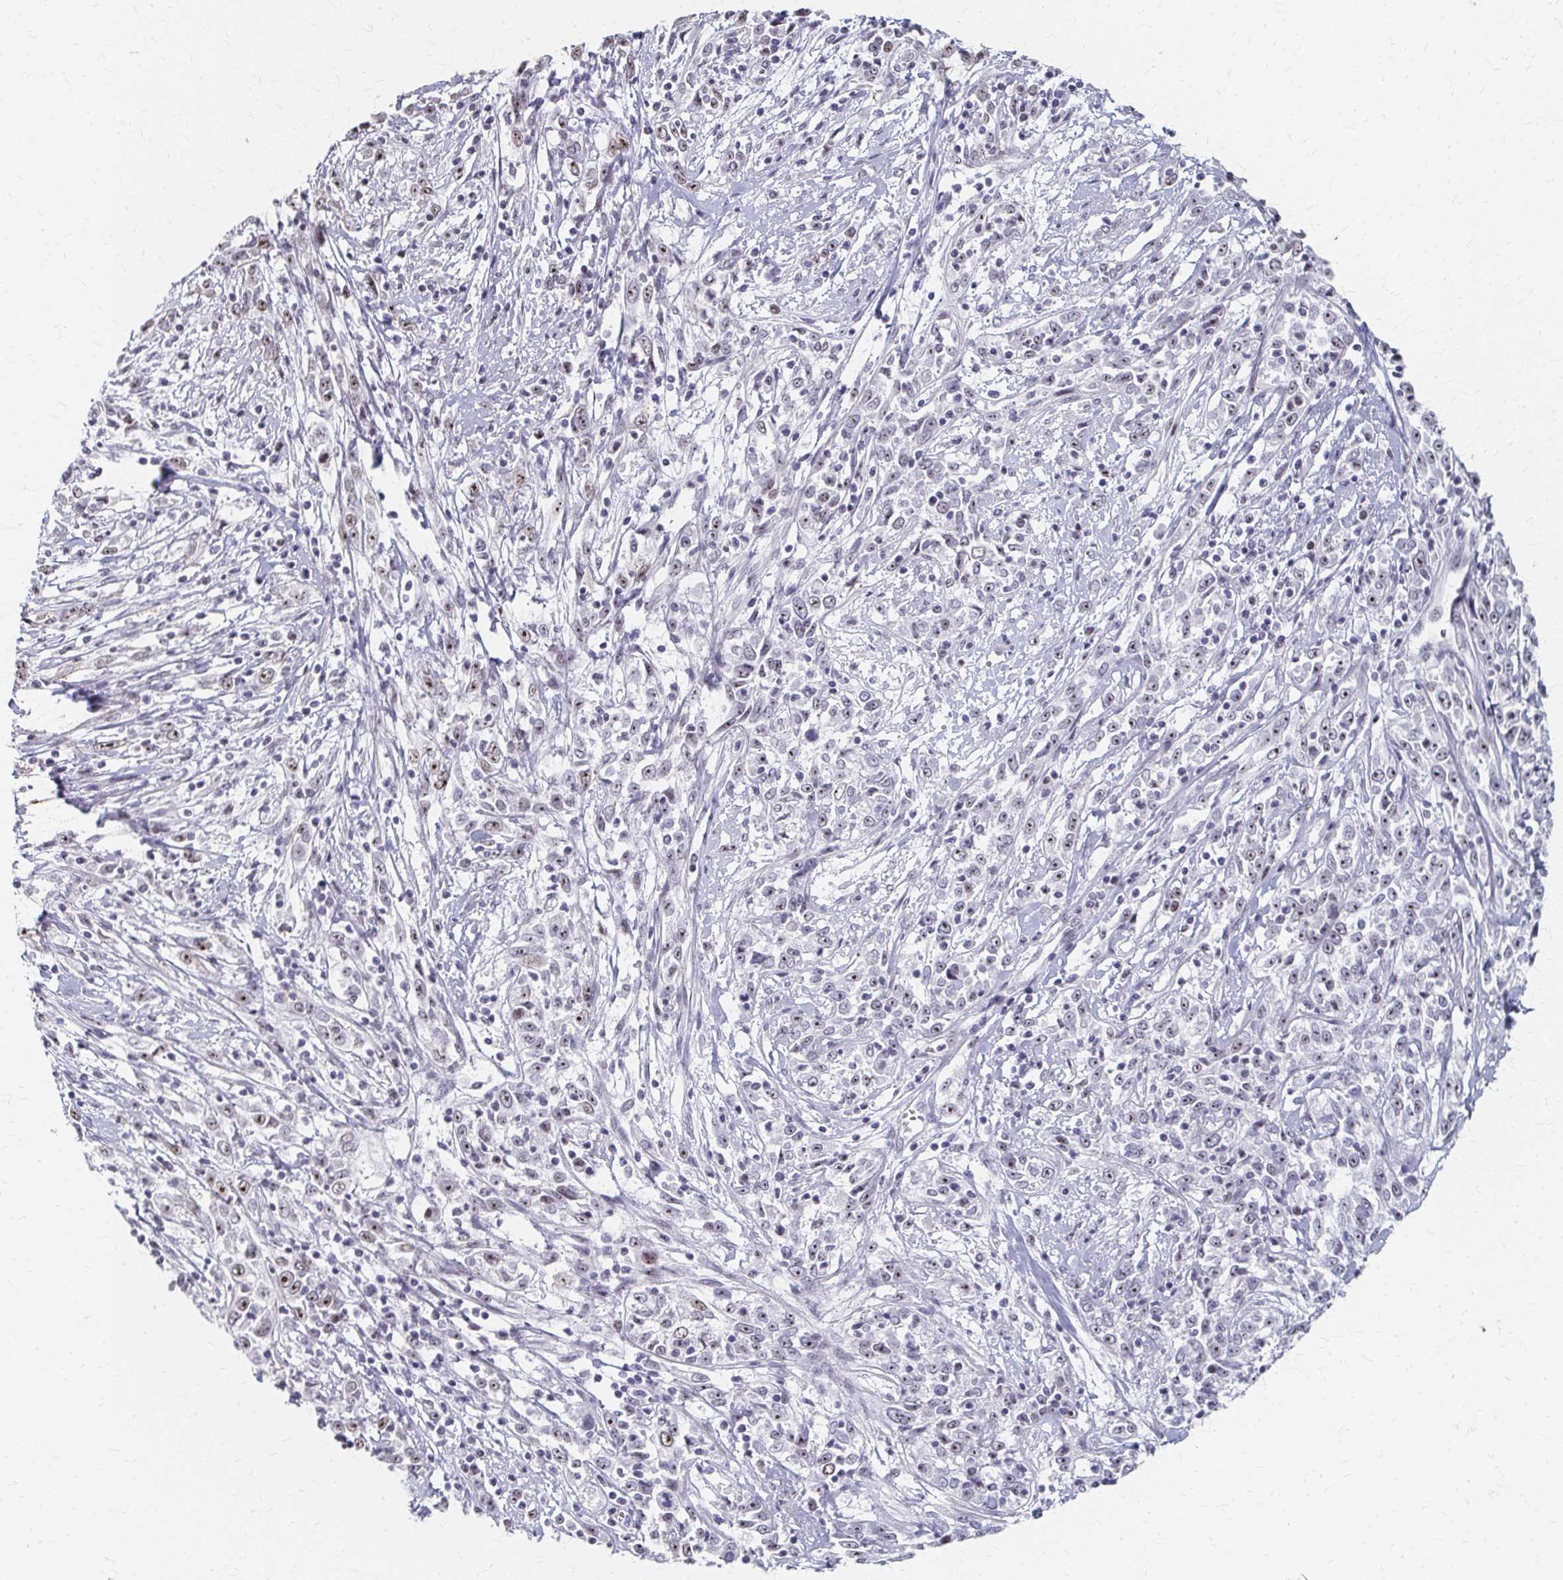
{"staining": {"intensity": "weak", "quantity": "<25%", "location": "nuclear"}, "tissue": "cervical cancer", "cell_type": "Tumor cells", "image_type": "cancer", "snomed": [{"axis": "morphology", "description": "Adenocarcinoma, NOS"}, {"axis": "topography", "description": "Cervix"}], "caption": "The histopathology image shows no staining of tumor cells in cervical cancer.", "gene": "PES1", "patient": {"sex": "female", "age": 40}}